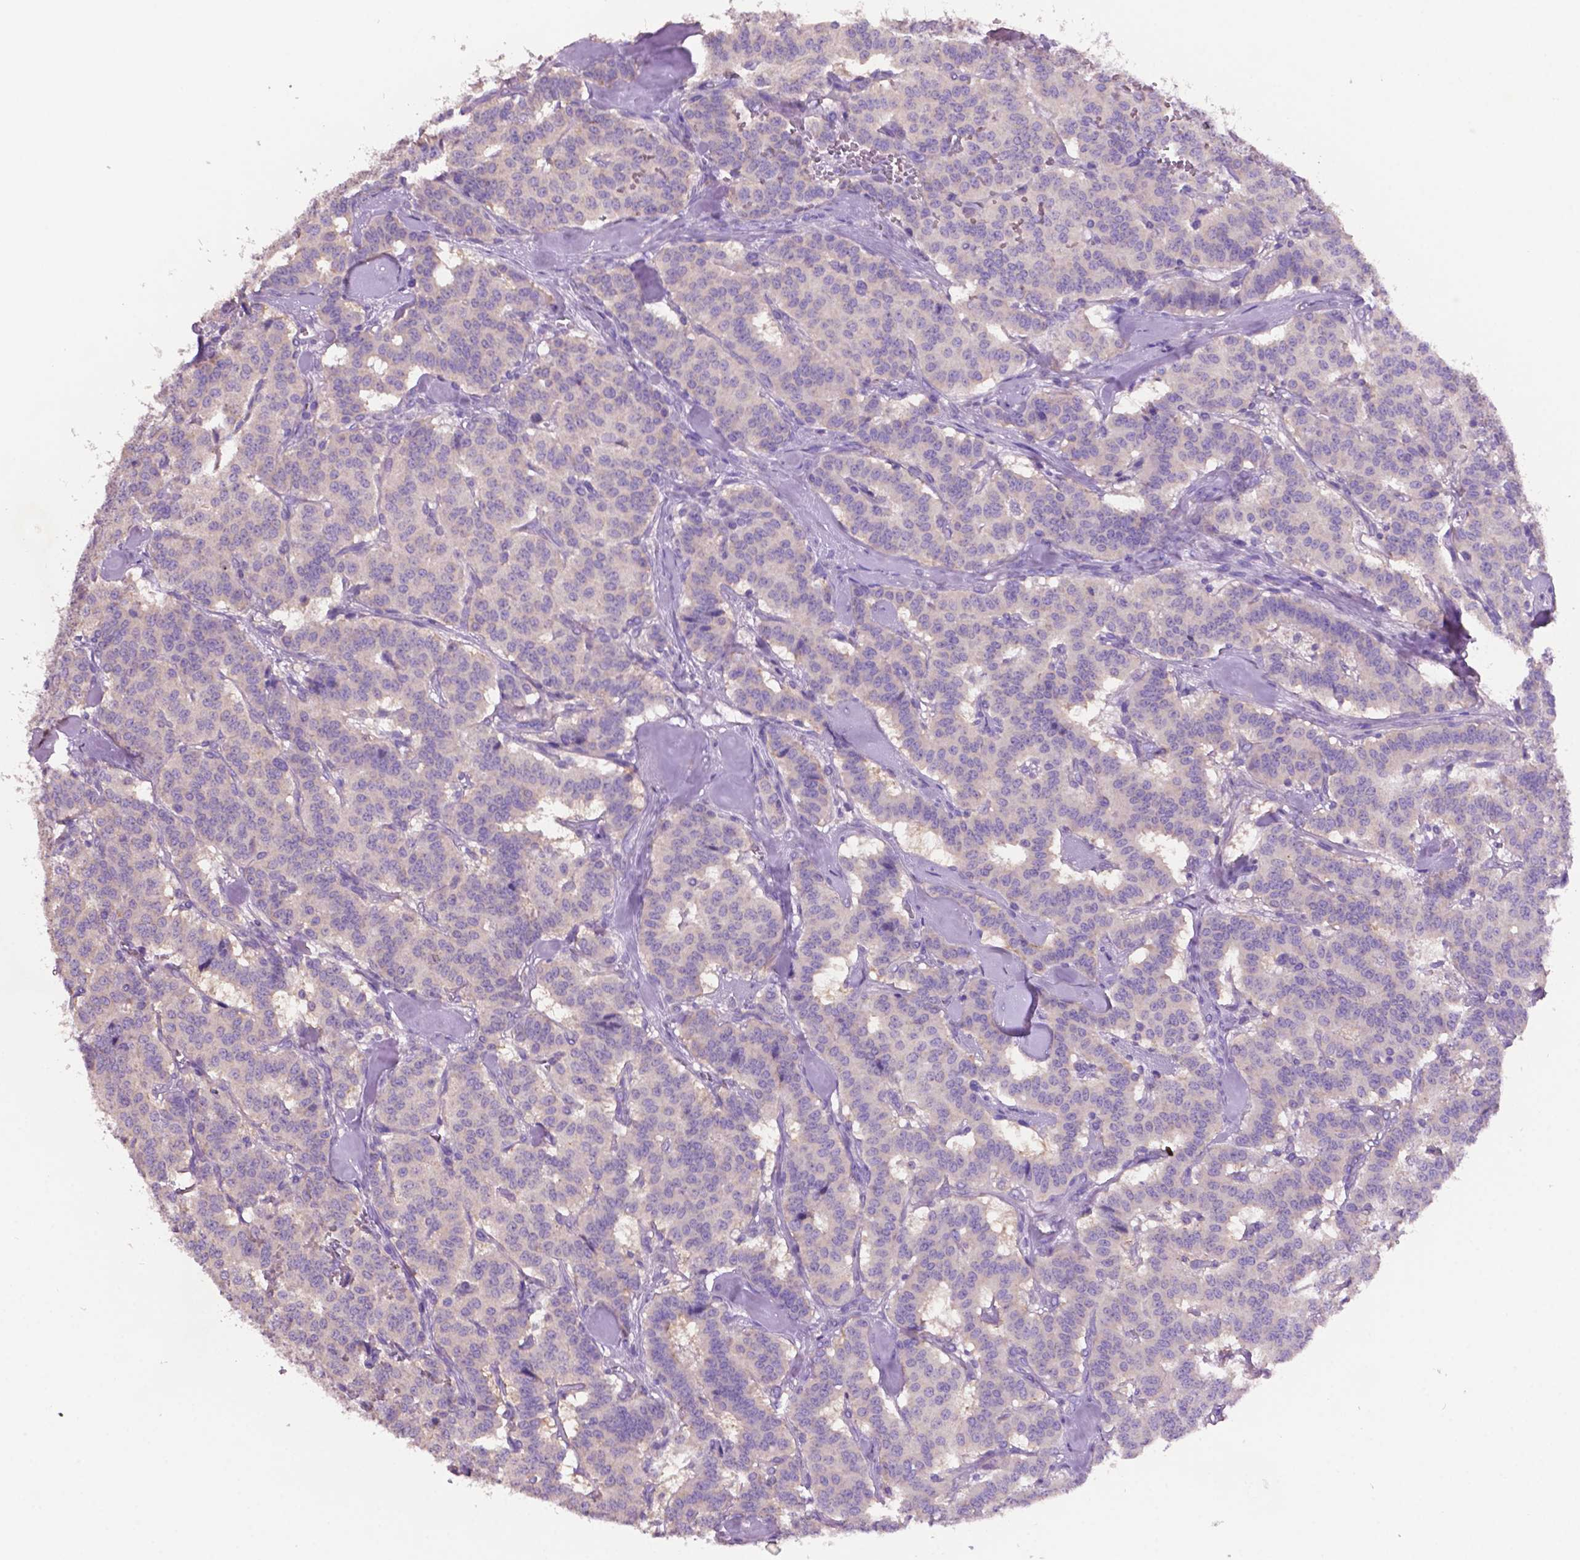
{"staining": {"intensity": "negative", "quantity": "none", "location": "none"}, "tissue": "carcinoid", "cell_type": "Tumor cells", "image_type": "cancer", "snomed": [{"axis": "morphology", "description": "Normal tissue, NOS"}, {"axis": "morphology", "description": "Carcinoid, malignant, NOS"}, {"axis": "topography", "description": "Lung"}], "caption": "IHC histopathology image of neoplastic tissue: carcinoid stained with DAB exhibits no significant protein positivity in tumor cells. Nuclei are stained in blue.", "gene": "PRPS2", "patient": {"sex": "female", "age": 46}}